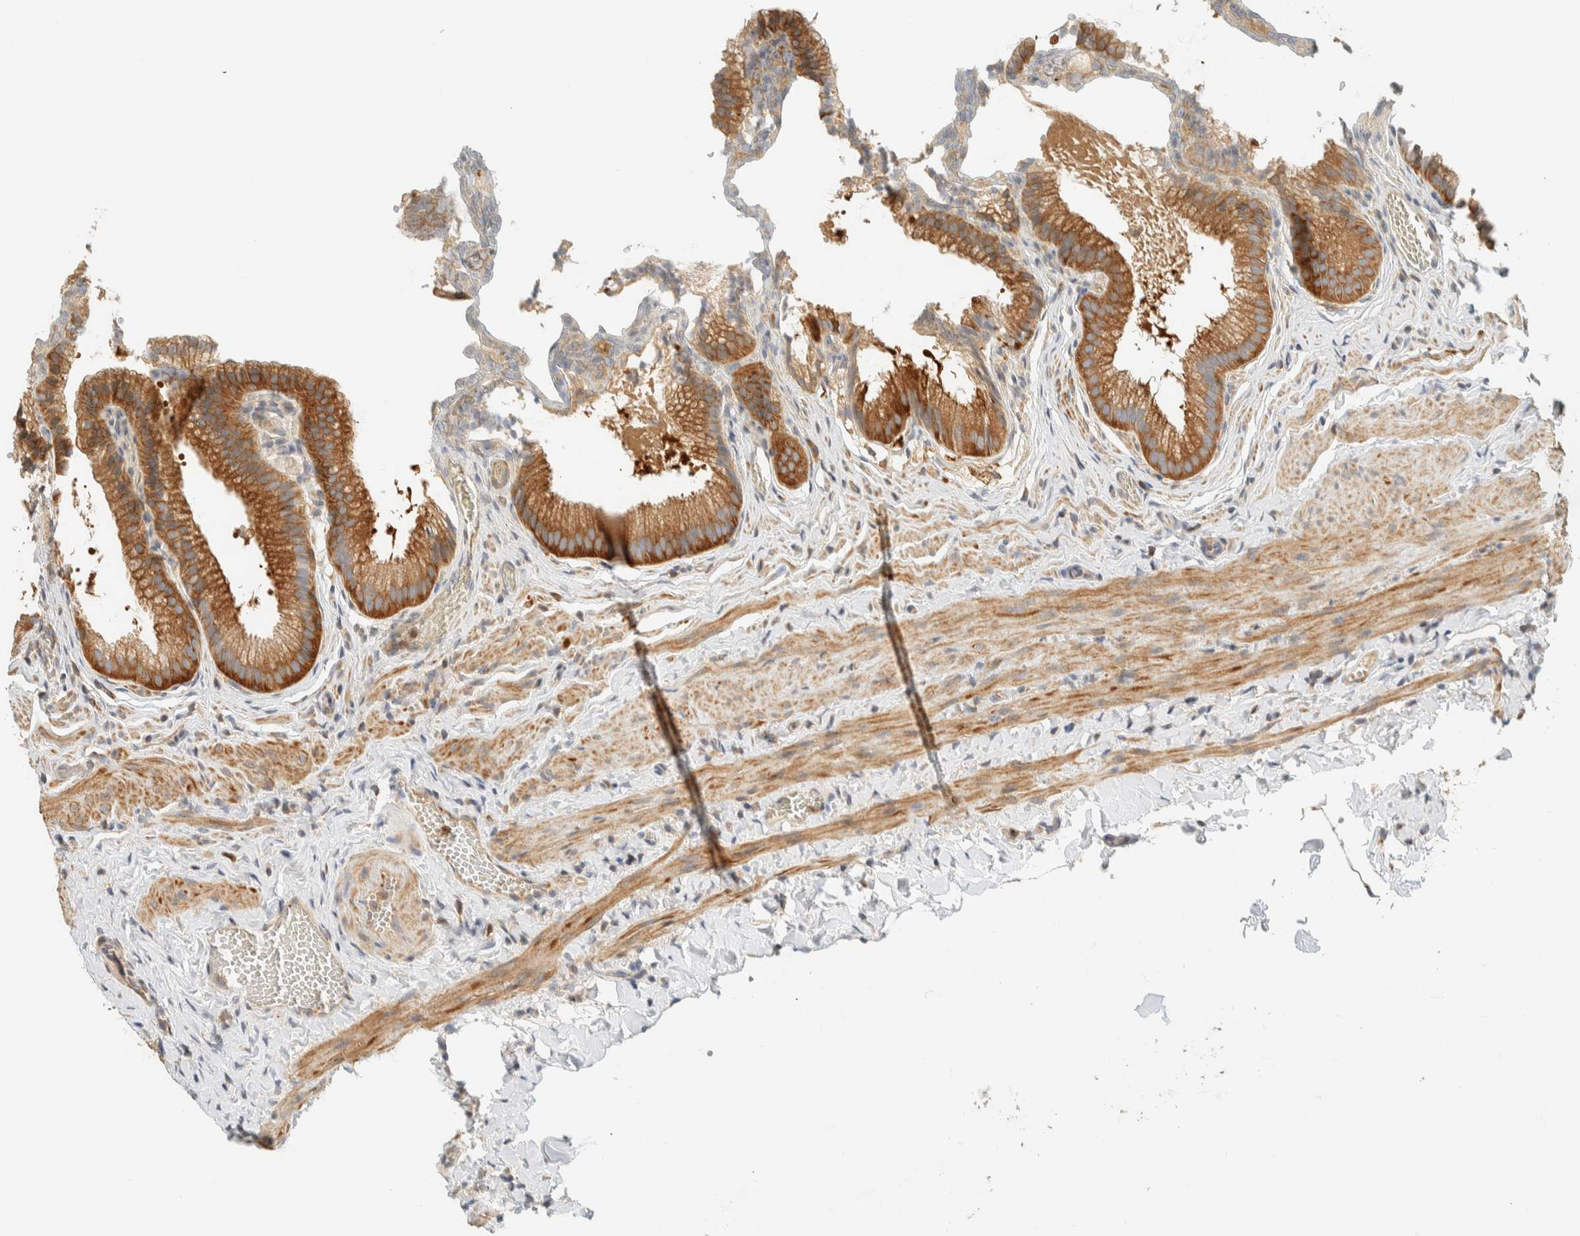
{"staining": {"intensity": "strong", "quantity": ">75%", "location": "cytoplasmic/membranous"}, "tissue": "gallbladder", "cell_type": "Glandular cells", "image_type": "normal", "snomed": [{"axis": "morphology", "description": "Normal tissue, NOS"}, {"axis": "topography", "description": "Gallbladder"}], "caption": "Immunohistochemistry staining of normal gallbladder, which exhibits high levels of strong cytoplasmic/membranous positivity in about >75% of glandular cells indicating strong cytoplasmic/membranous protein staining. The staining was performed using DAB (3,3'-diaminobenzidine) (brown) for protein detection and nuclei were counterstained in hematoxylin (blue).", "gene": "ARFGEF1", "patient": {"sex": "male", "age": 38}}